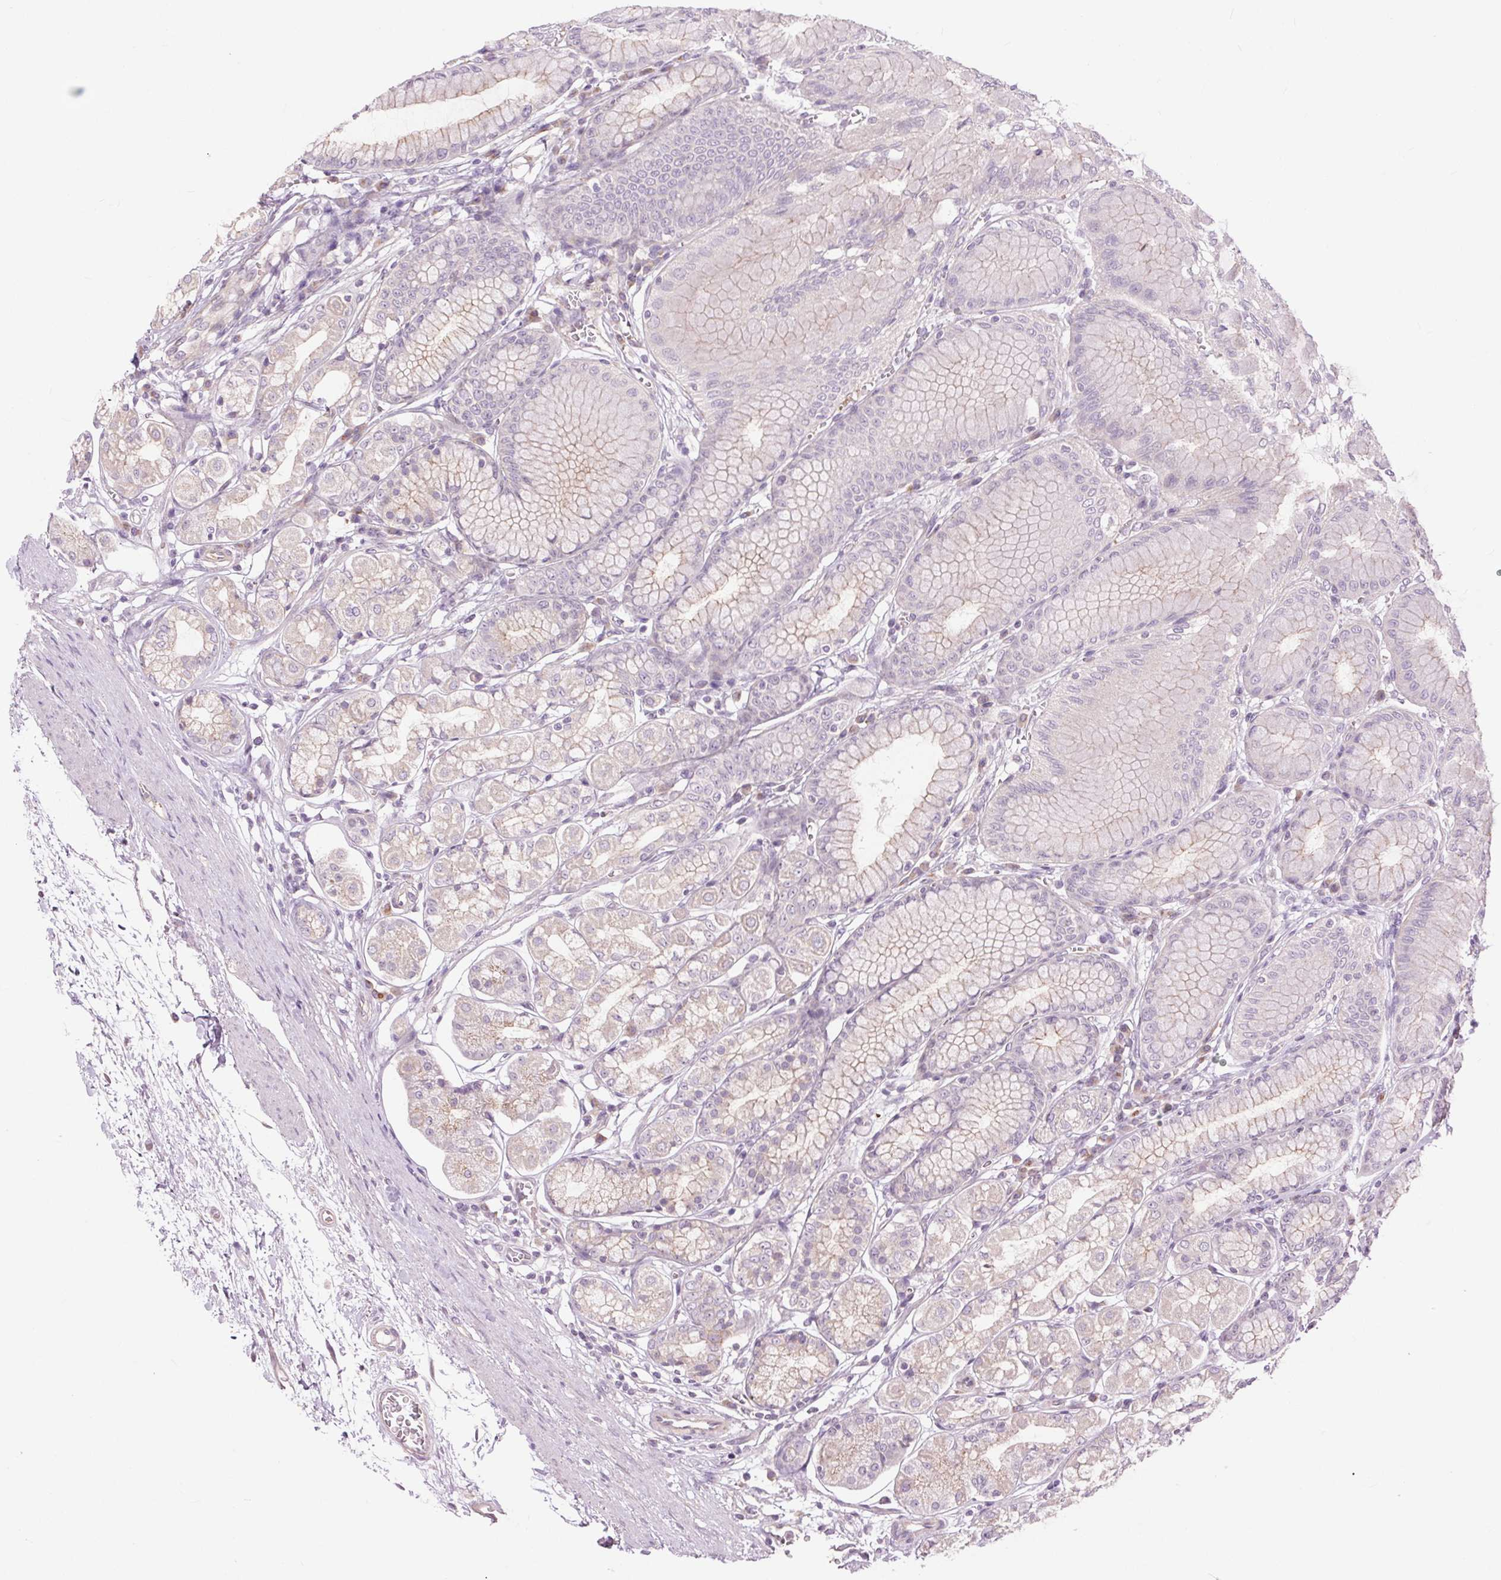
{"staining": {"intensity": "negative", "quantity": "none", "location": "none"}, "tissue": "stomach", "cell_type": "Glandular cells", "image_type": "normal", "snomed": [{"axis": "morphology", "description": "Normal tissue, NOS"}, {"axis": "topography", "description": "Stomach"}, {"axis": "topography", "description": "Stomach, lower"}], "caption": "There is no significant staining in glandular cells of stomach. (Stains: DAB immunohistochemistry (IHC) with hematoxylin counter stain, Microscopy: brightfield microscopy at high magnification).", "gene": "CTNNA3", "patient": {"sex": "male", "age": 76}}